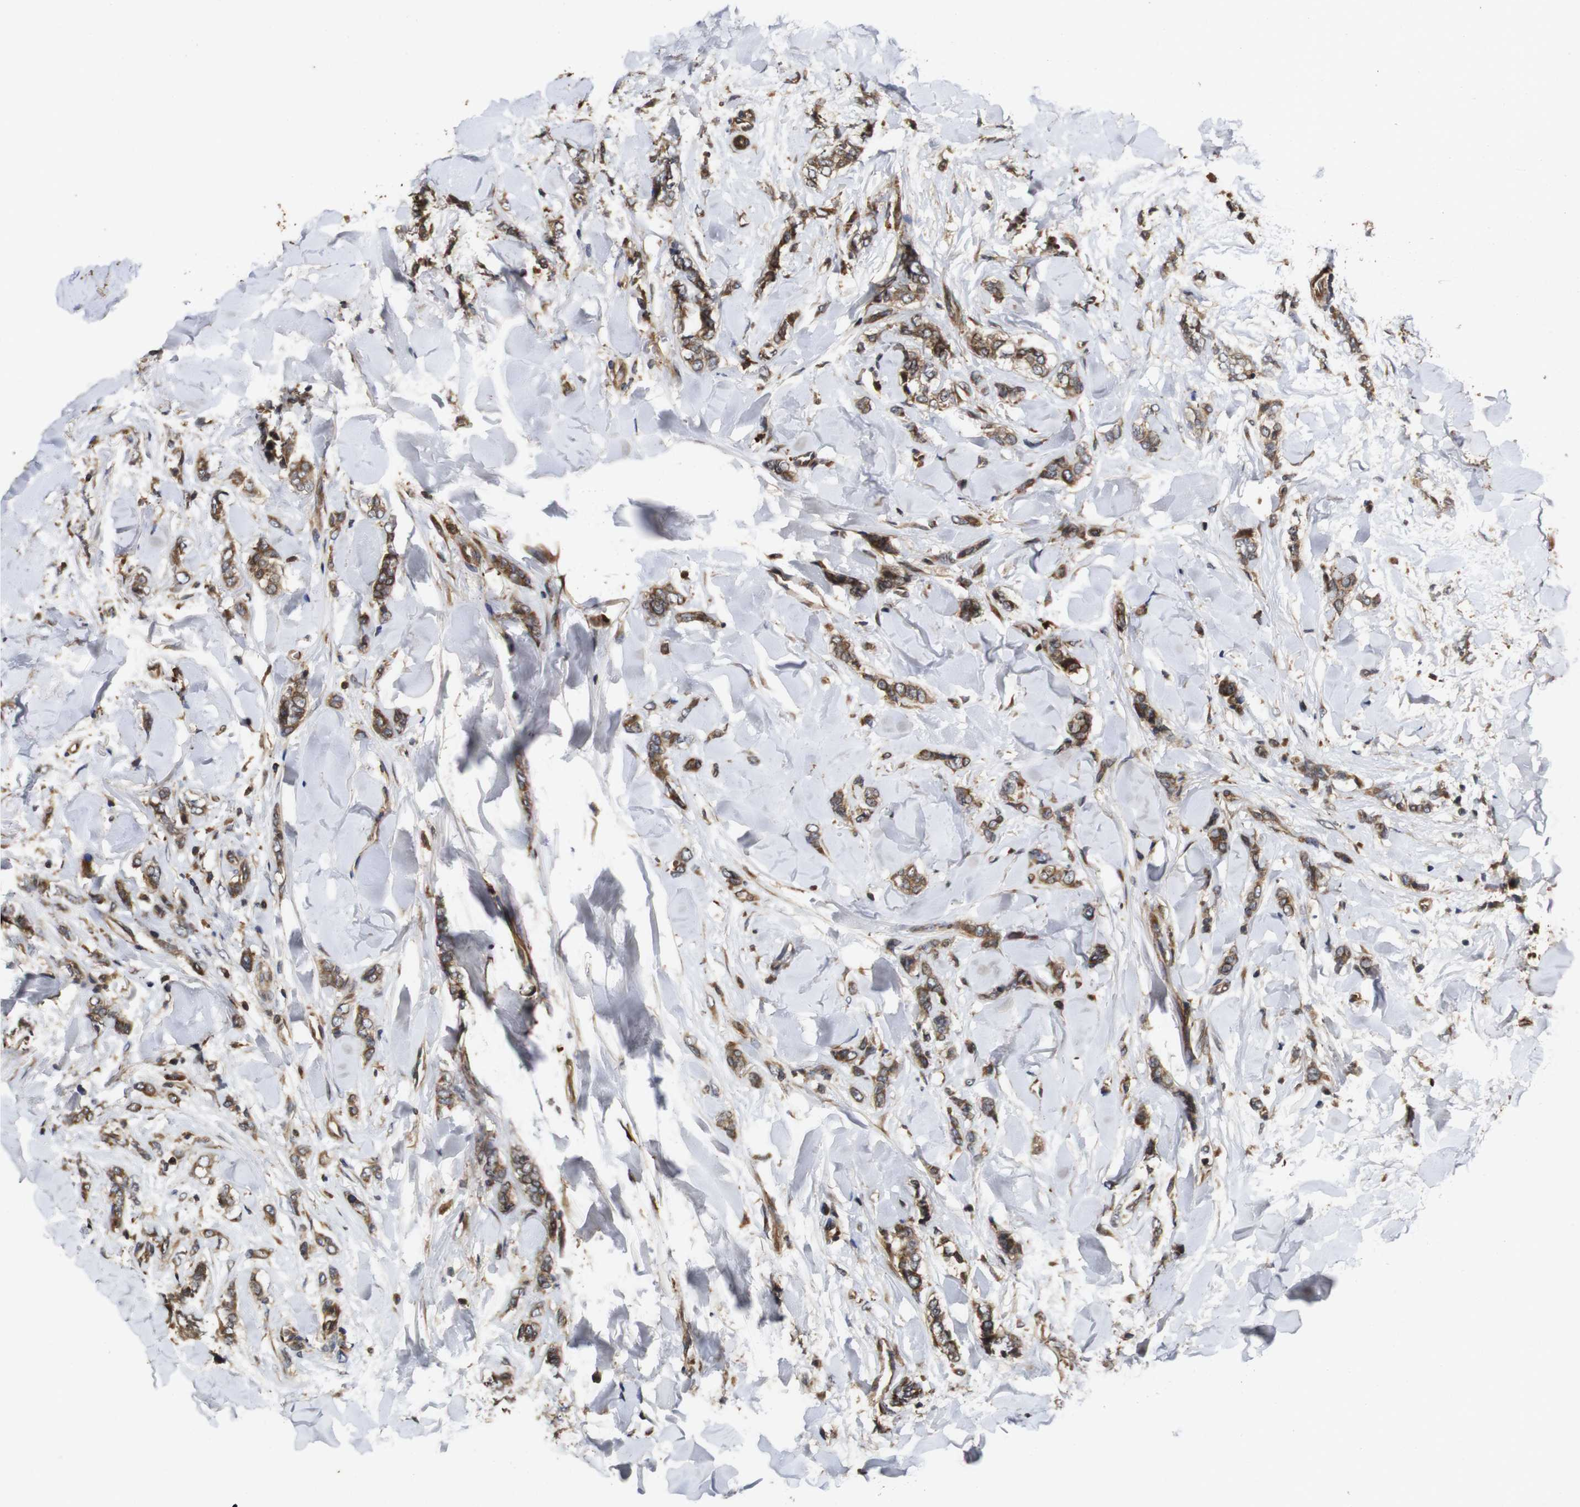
{"staining": {"intensity": "moderate", "quantity": ">75%", "location": "cytoplasmic/membranous"}, "tissue": "breast cancer", "cell_type": "Tumor cells", "image_type": "cancer", "snomed": [{"axis": "morphology", "description": "Lobular carcinoma"}, {"axis": "topography", "description": "Skin"}, {"axis": "topography", "description": "Breast"}], "caption": "The histopathology image displays immunohistochemical staining of breast lobular carcinoma. There is moderate cytoplasmic/membranous expression is identified in approximately >75% of tumor cells.", "gene": "PTPN14", "patient": {"sex": "female", "age": 46}}